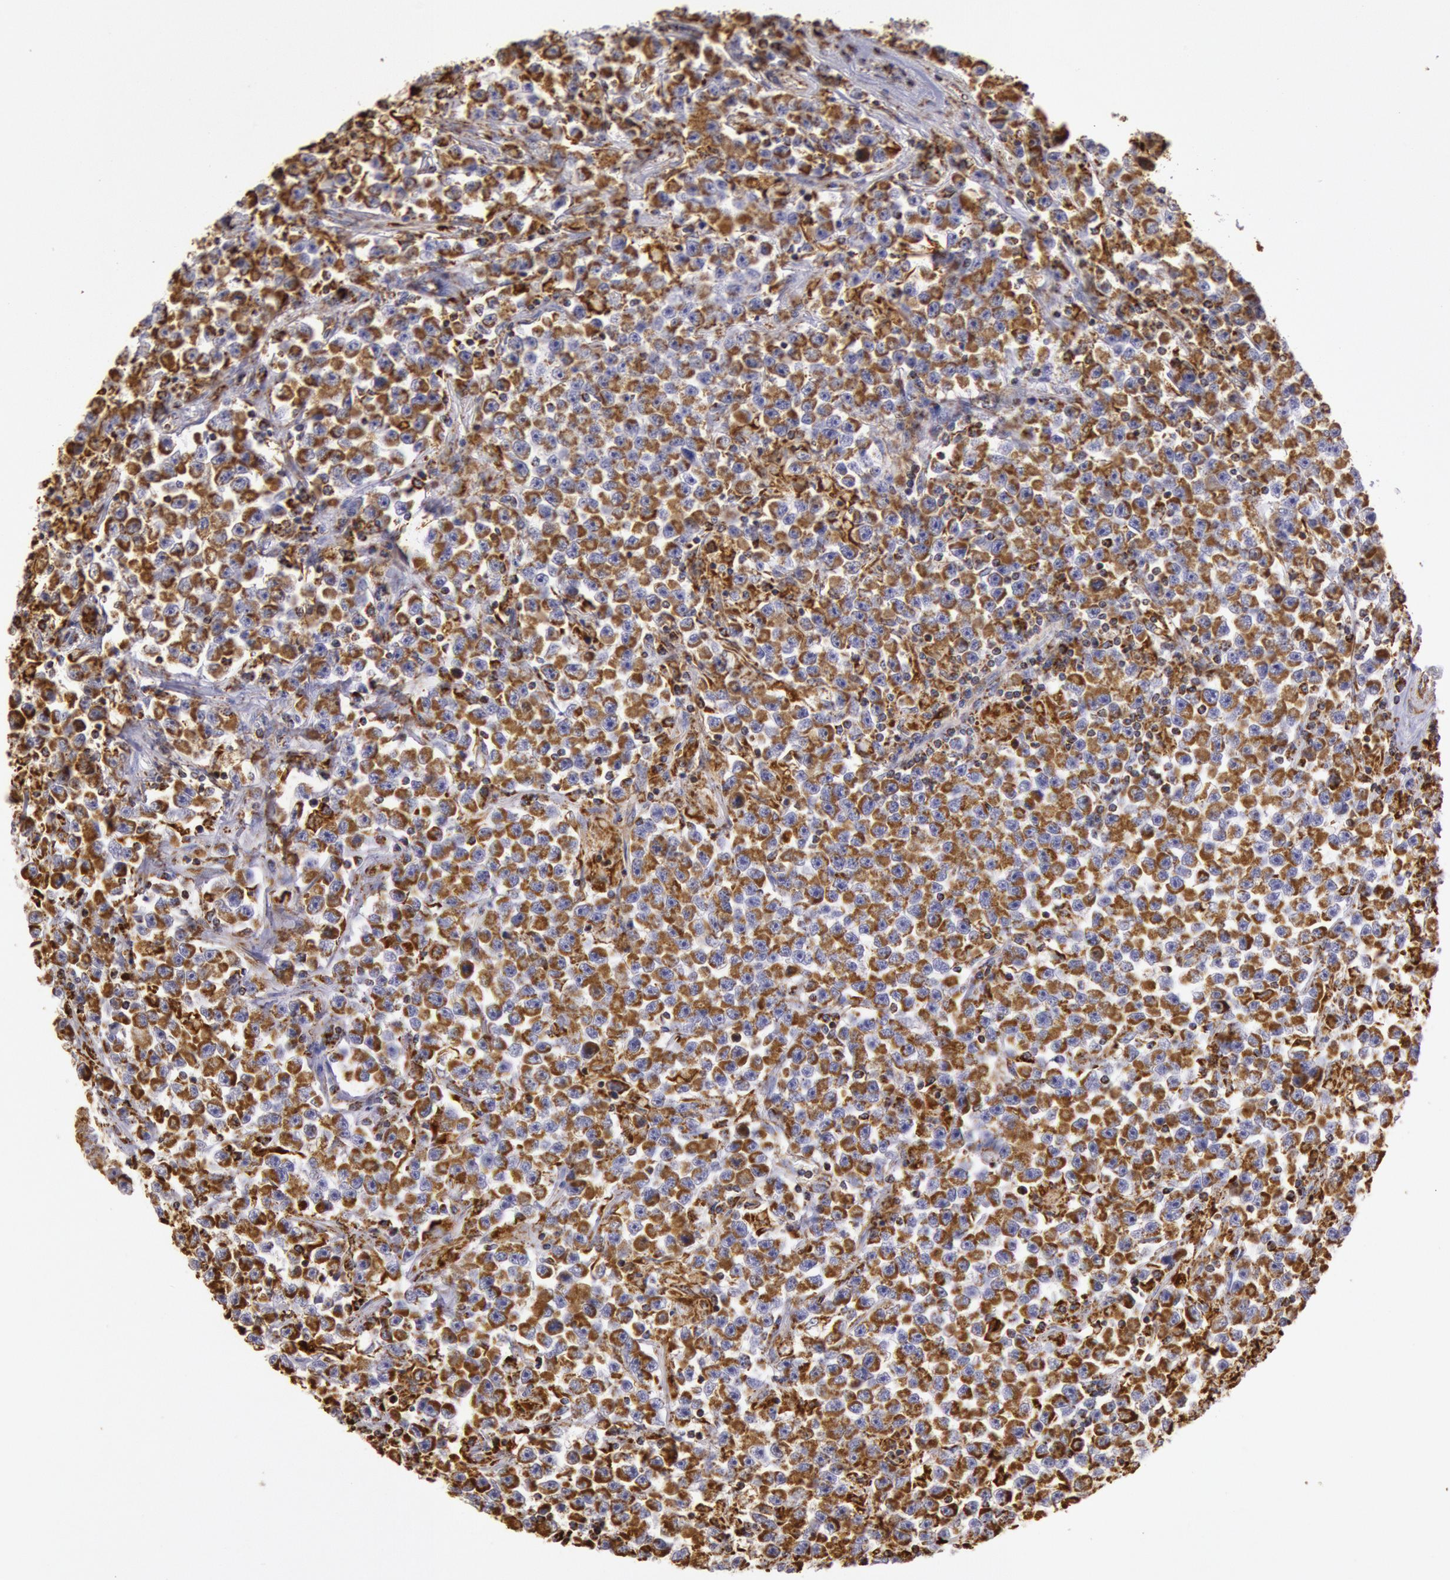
{"staining": {"intensity": "moderate", "quantity": ">75%", "location": "cytoplasmic/membranous"}, "tissue": "testis cancer", "cell_type": "Tumor cells", "image_type": "cancer", "snomed": [{"axis": "morphology", "description": "Seminoma, NOS"}, {"axis": "topography", "description": "Testis"}], "caption": "This is an image of immunohistochemistry (IHC) staining of testis cancer (seminoma), which shows moderate expression in the cytoplasmic/membranous of tumor cells.", "gene": "CYC1", "patient": {"sex": "male", "age": 33}}